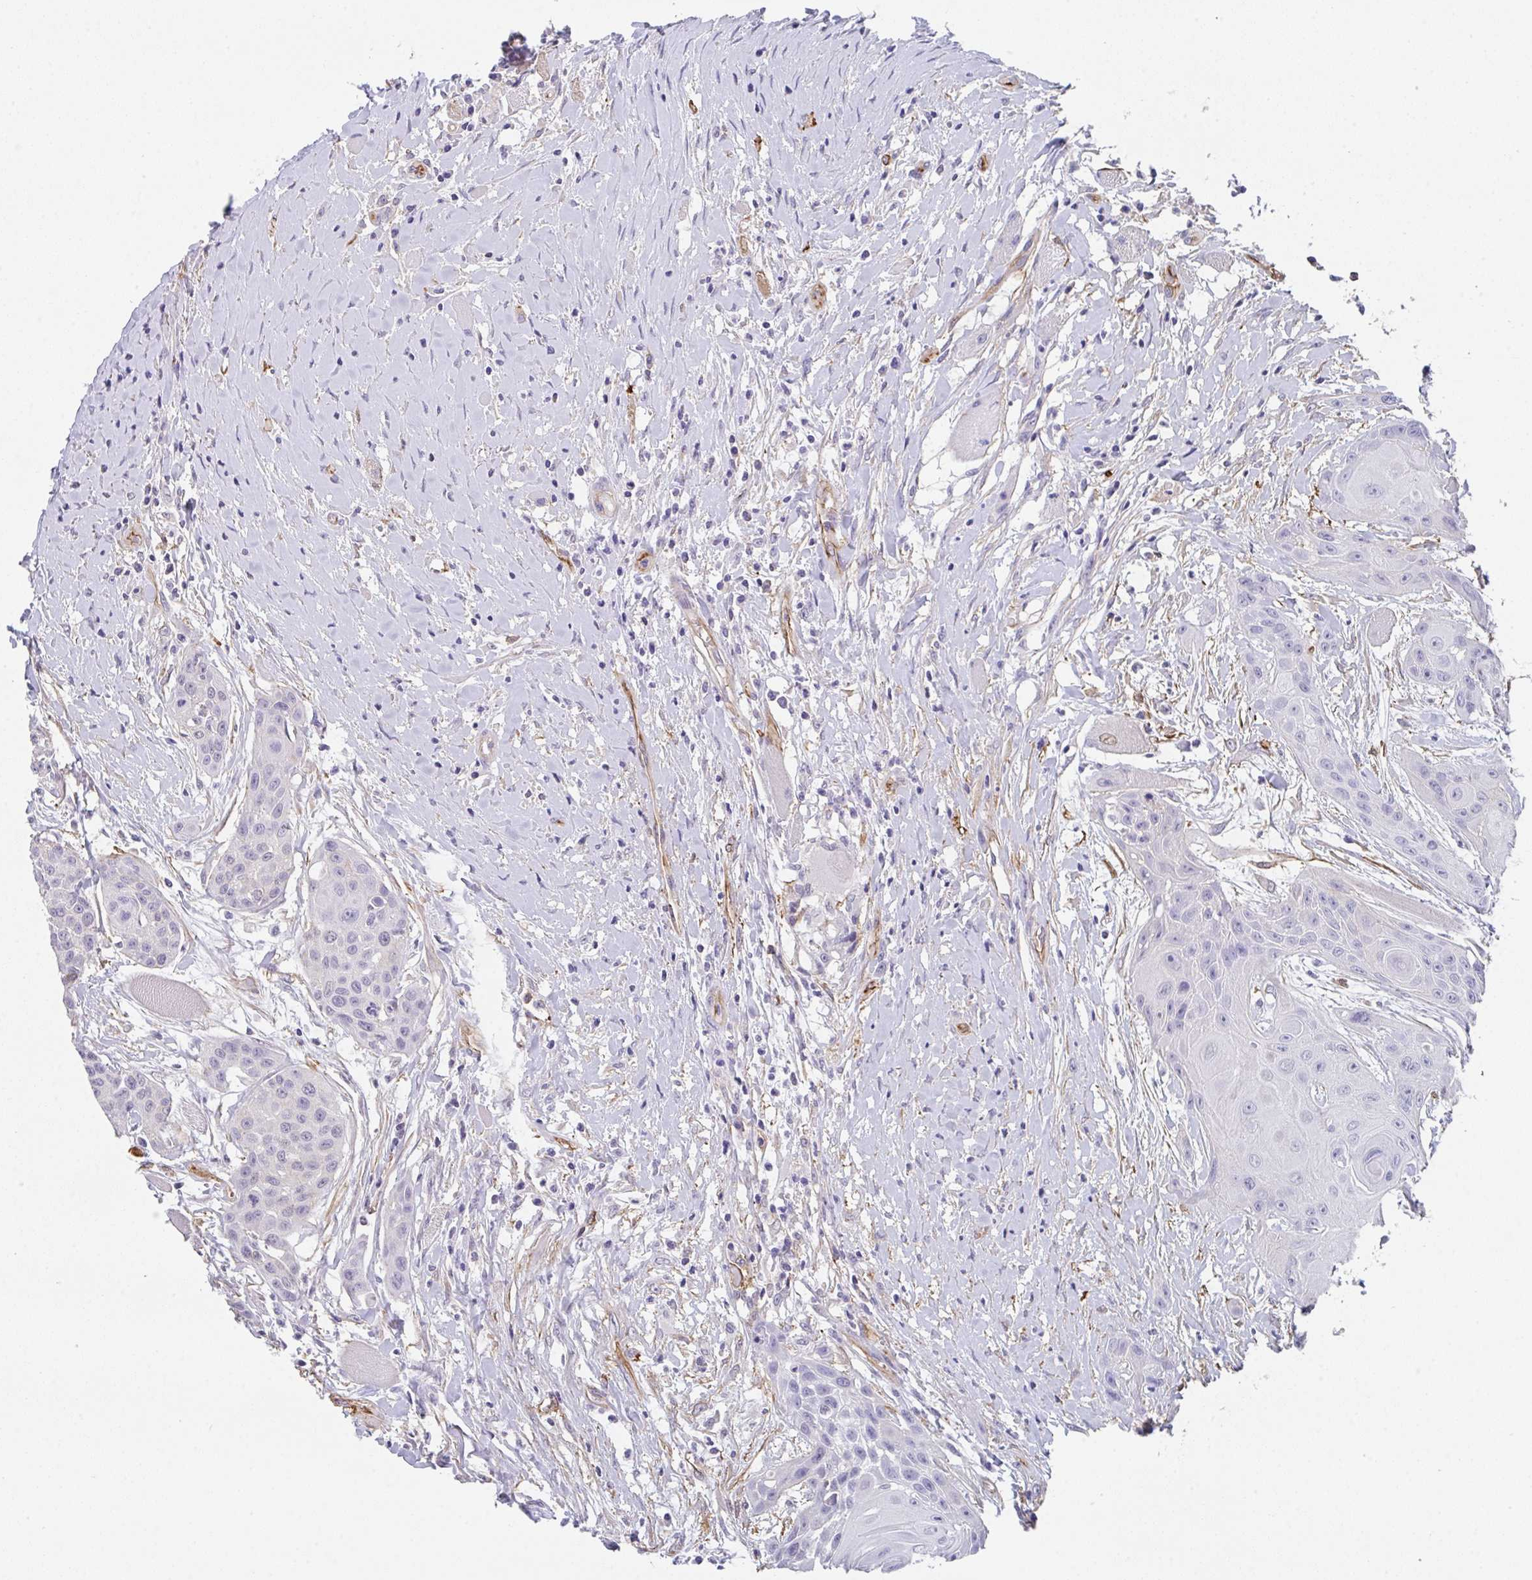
{"staining": {"intensity": "negative", "quantity": "none", "location": "none"}, "tissue": "head and neck cancer", "cell_type": "Tumor cells", "image_type": "cancer", "snomed": [{"axis": "morphology", "description": "Squamous cell carcinoma, NOS"}, {"axis": "topography", "description": "Head-Neck"}], "caption": "A micrograph of human squamous cell carcinoma (head and neck) is negative for staining in tumor cells.", "gene": "DBN1", "patient": {"sex": "female", "age": 73}}